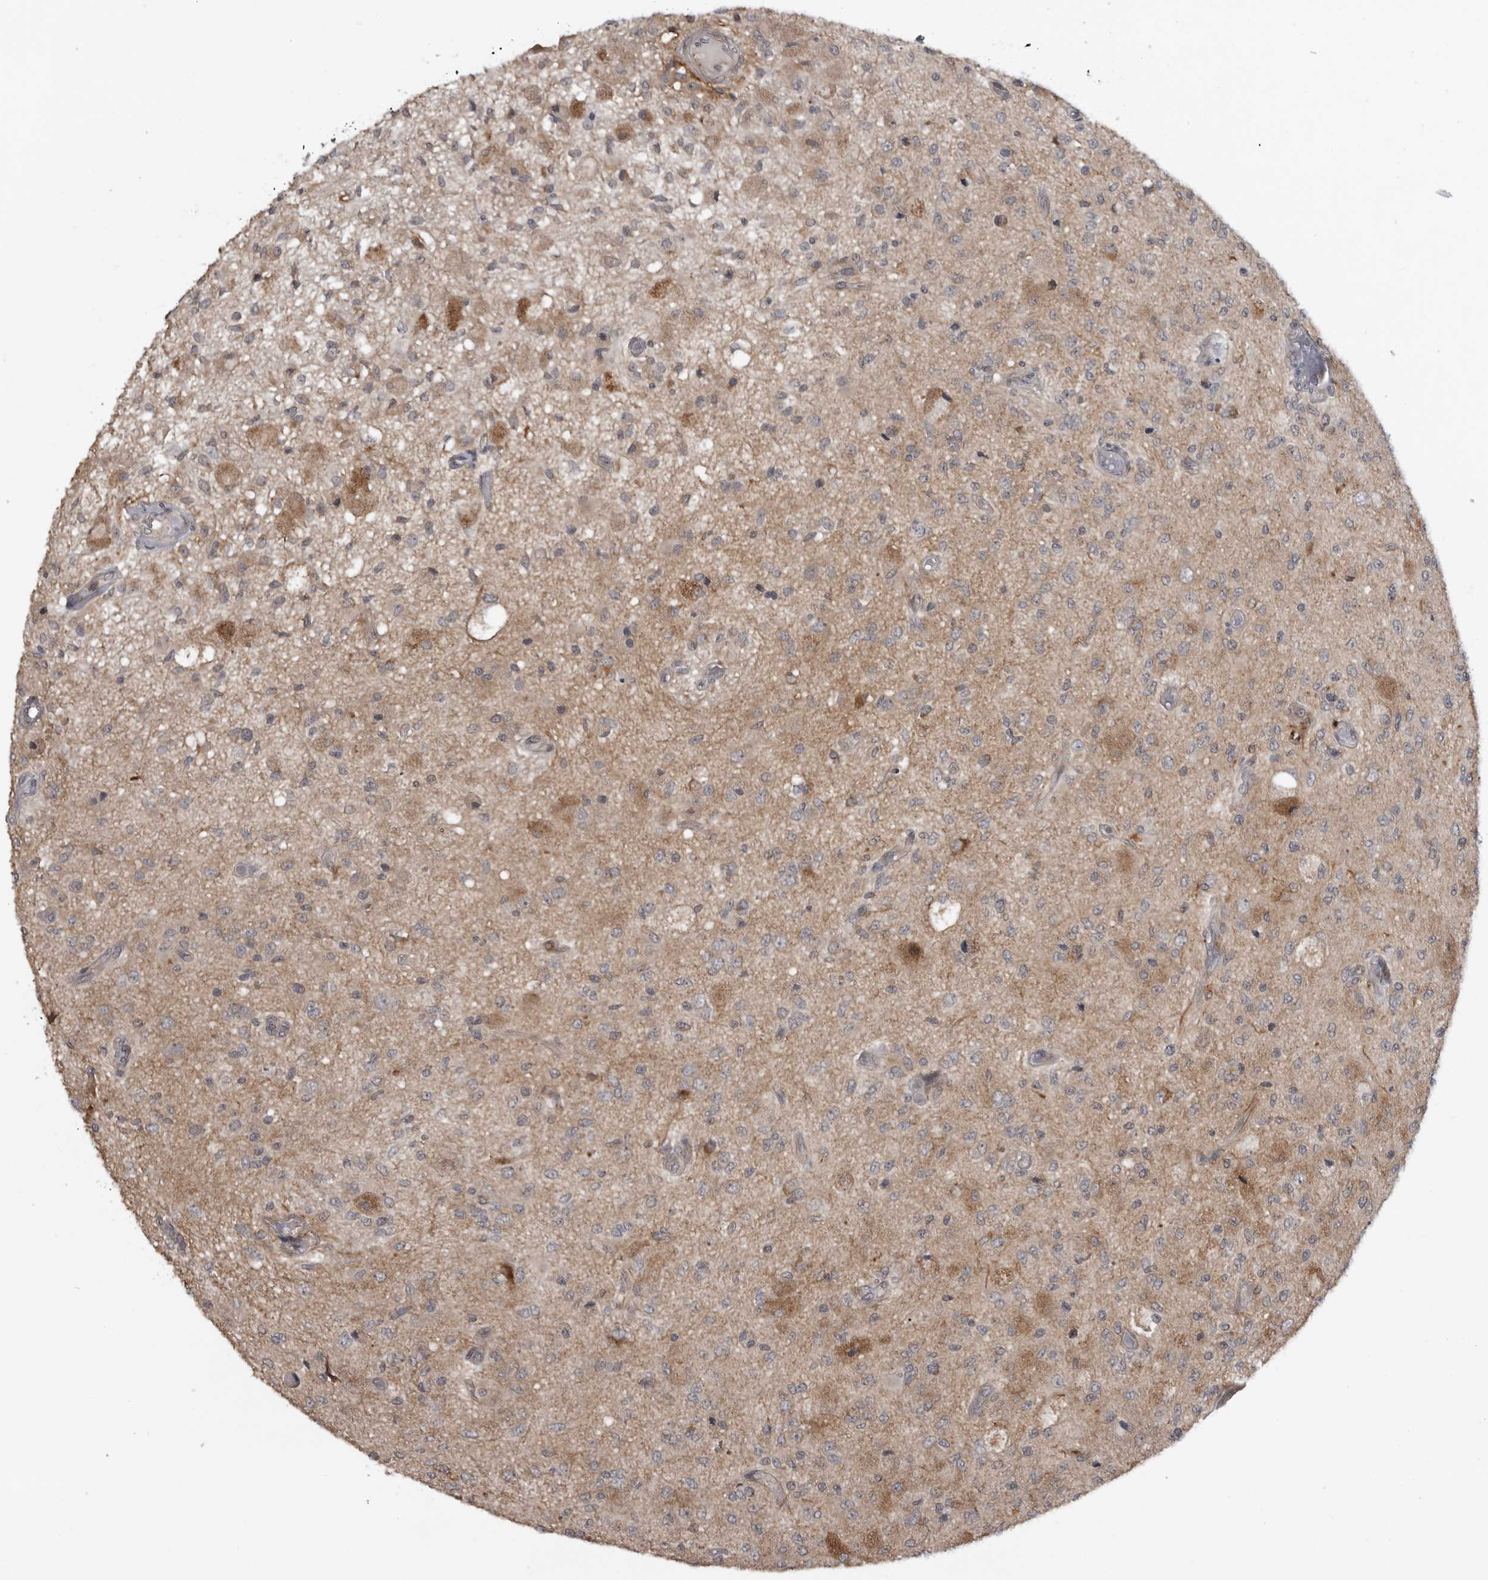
{"staining": {"intensity": "negative", "quantity": "none", "location": "none"}, "tissue": "glioma", "cell_type": "Tumor cells", "image_type": "cancer", "snomed": [{"axis": "morphology", "description": "Normal tissue, NOS"}, {"axis": "morphology", "description": "Glioma, malignant, High grade"}, {"axis": "topography", "description": "Cerebral cortex"}], "caption": "DAB immunohistochemical staining of human glioma exhibits no significant staining in tumor cells.", "gene": "FAAP100", "patient": {"sex": "male", "age": 77}}